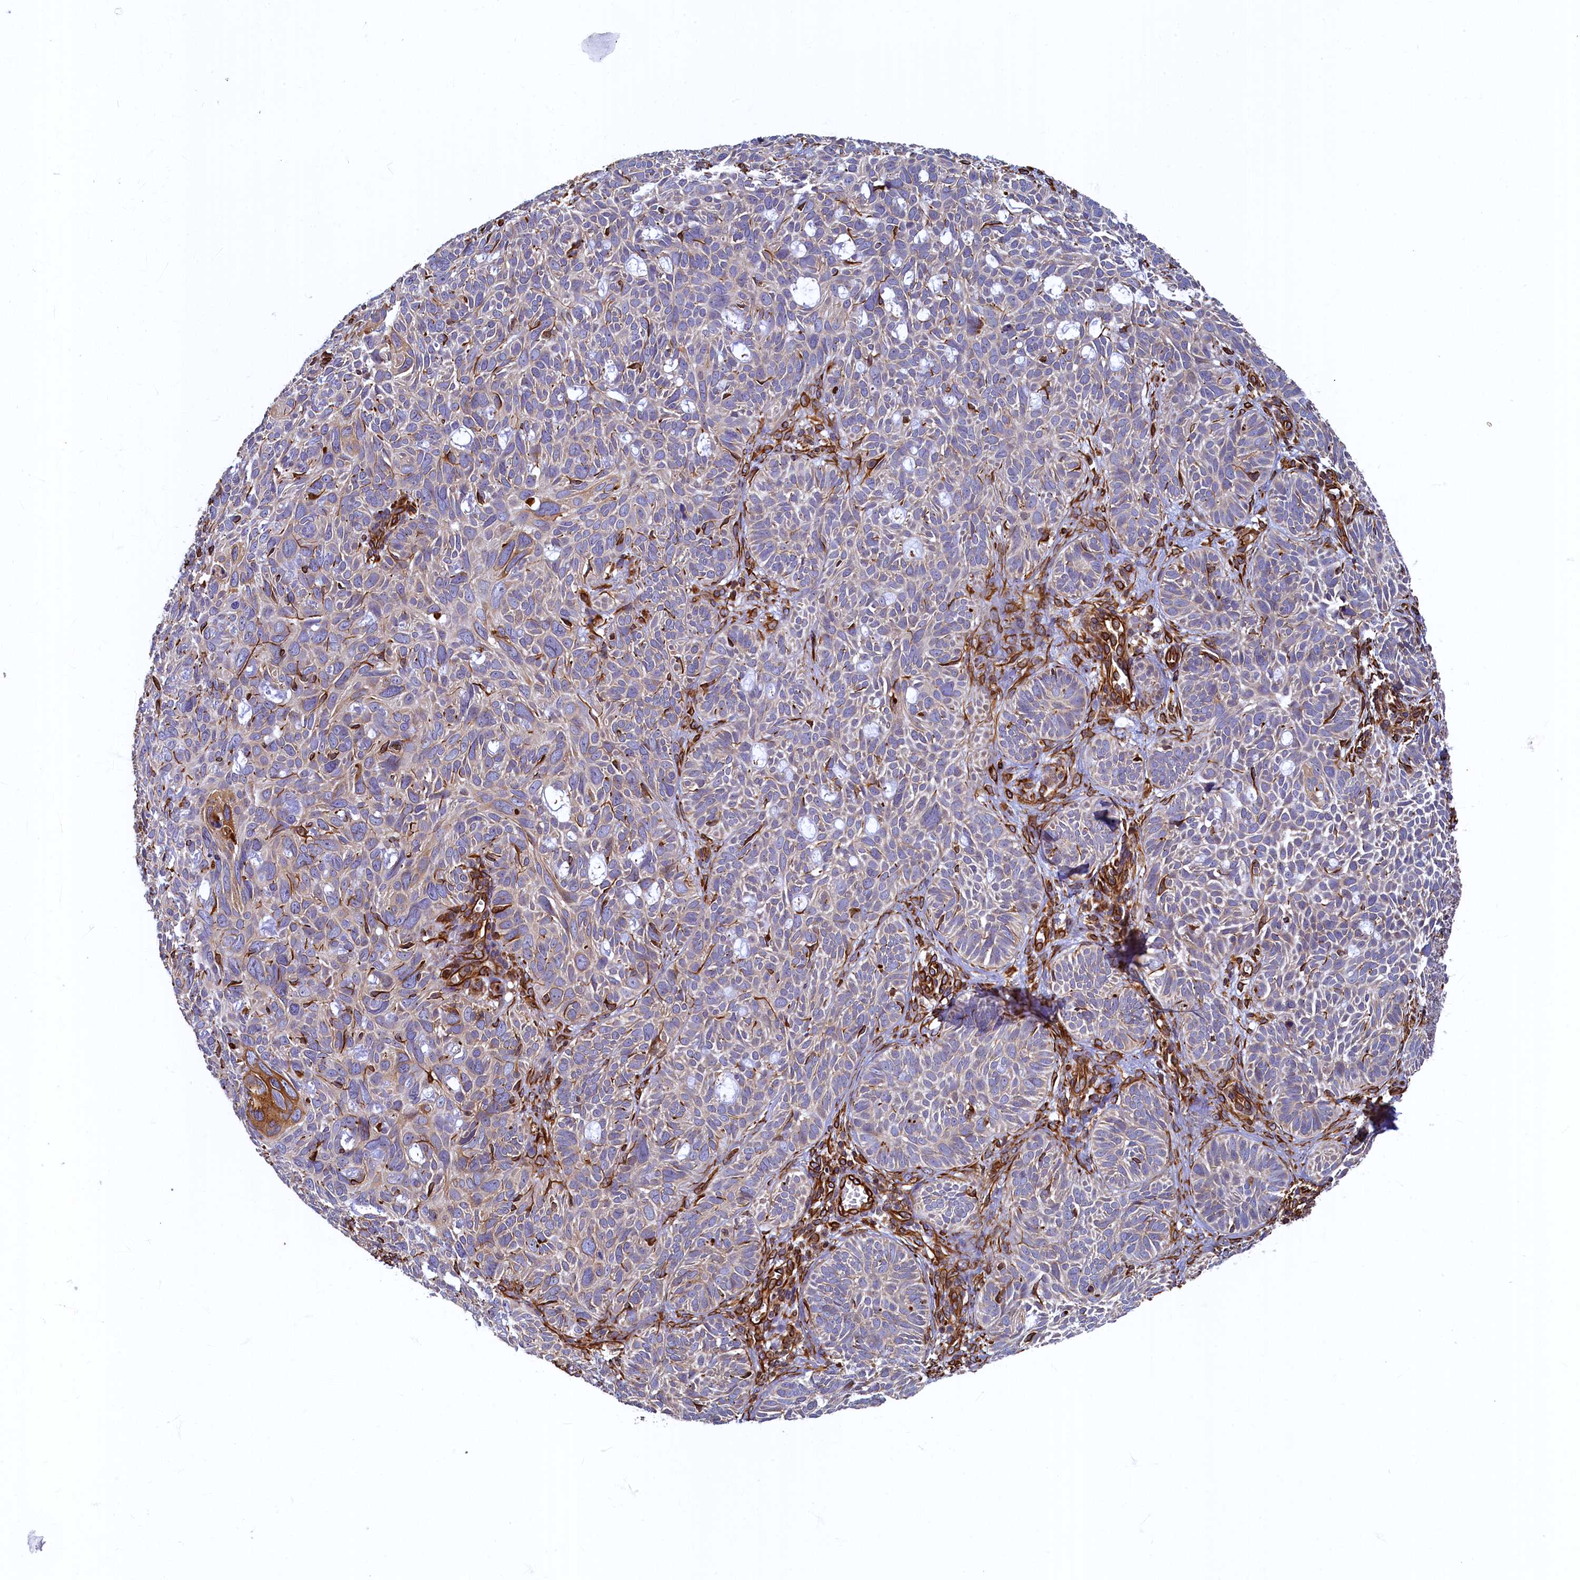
{"staining": {"intensity": "weak", "quantity": "<25%", "location": "cytoplasmic/membranous"}, "tissue": "skin cancer", "cell_type": "Tumor cells", "image_type": "cancer", "snomed": [{"axis": "morphology", "description": "Basal cell carcinoma"}, {"axis": "topography", "description": "Skin"}], "caption": "This is an immunohistochemistry (IHC) micrograph of human skin basal cell carcinoma. There is no staining in tumor cells.", "gene": "LRRC57", "patient": {"sex": "male", "age": 69}}